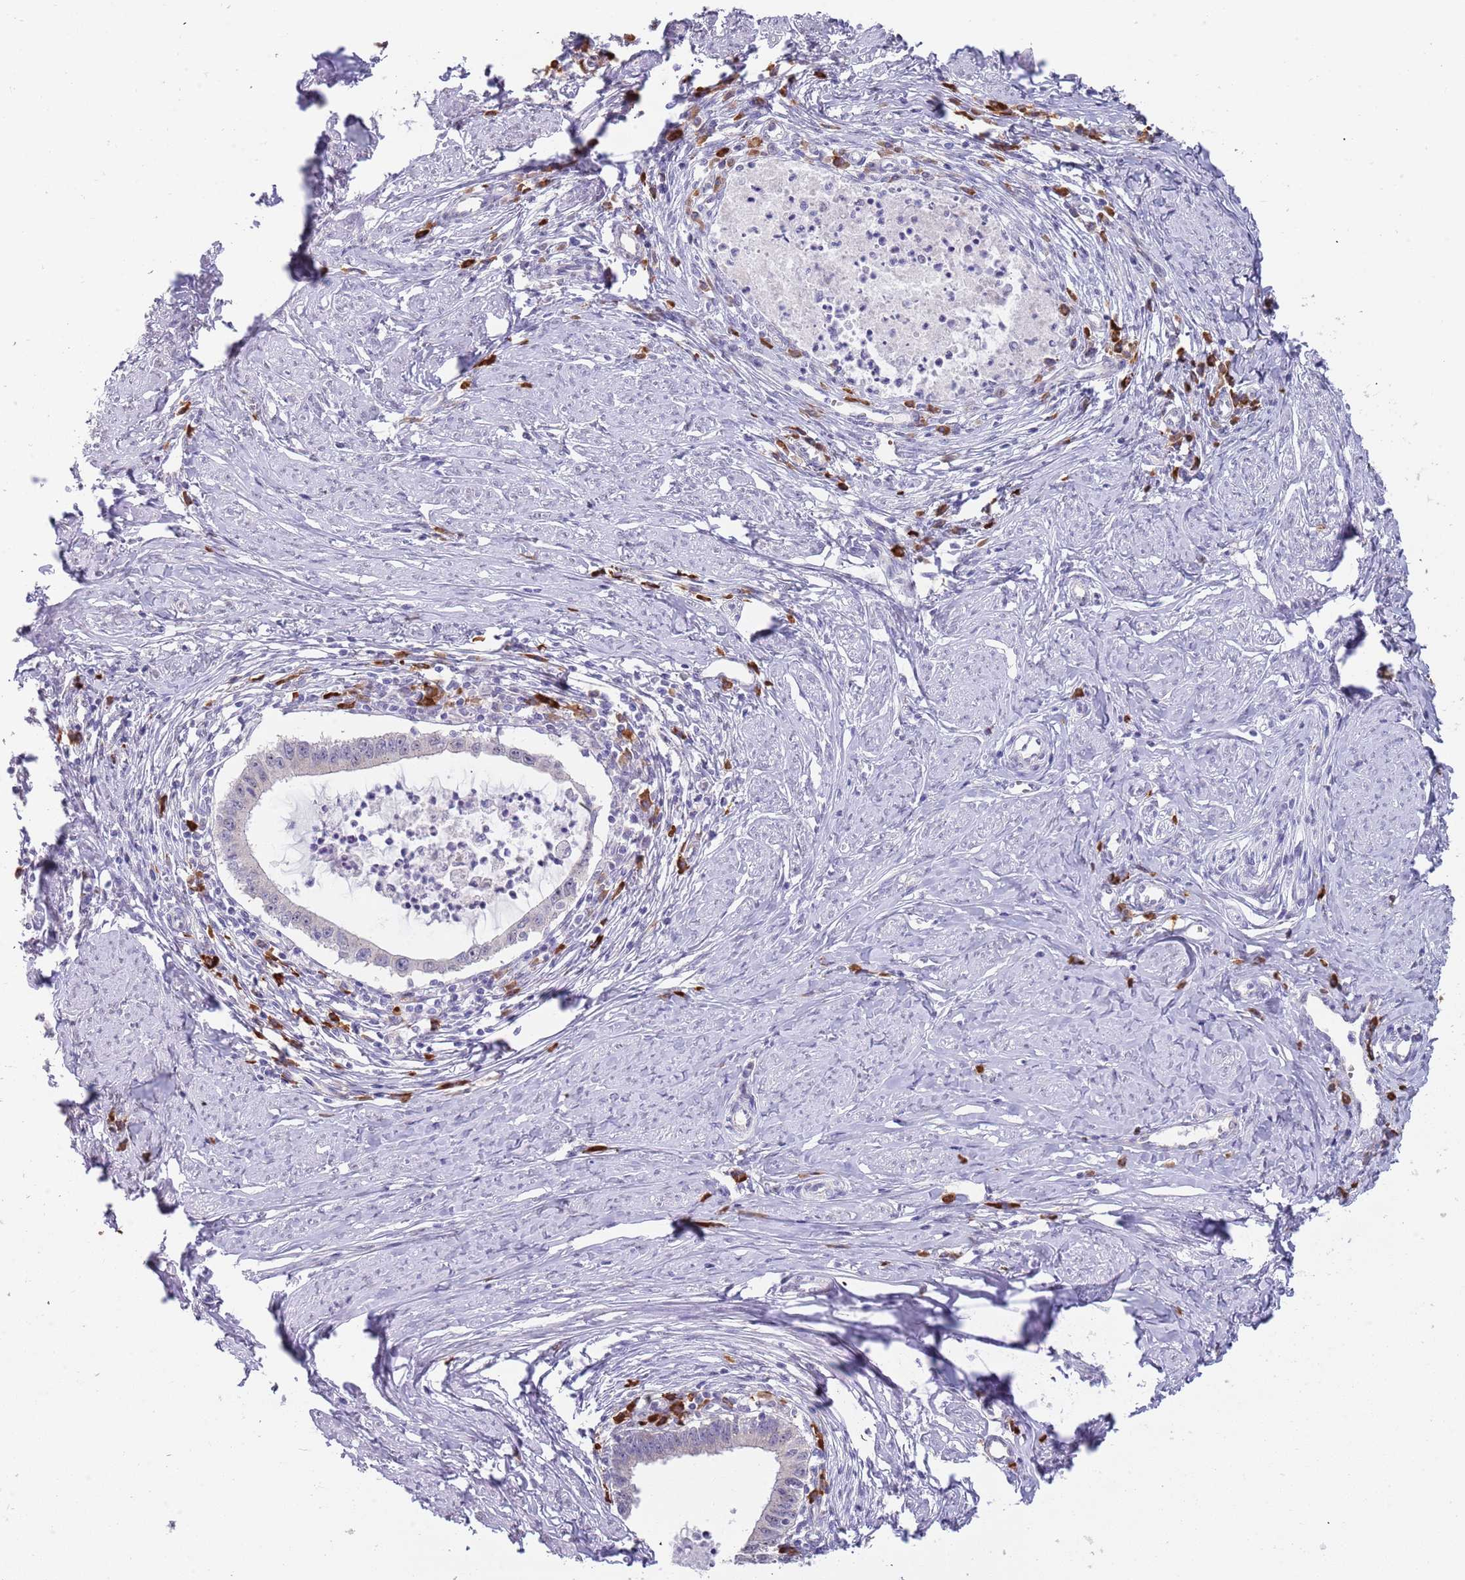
{"staining": {"intensity": "negative", "quantity": "none", "location": "none"}, "tissue": "cervical cancer", "cell_type": "Tumor cells", "image_type": "cancer", "snomed": [{"axis": "morphology", "description": "Adenocarcinoma, NOS"}, {"axis": "topography", "description": "Cervix"}], "caption": "This is an immunohistochemistry photomicrograph of cervical cancer (adenocarcinoma). There is no positivity in tumor cells.", "gene": "TNRC6C", "patient": {"sex": "female", "age": 36}}